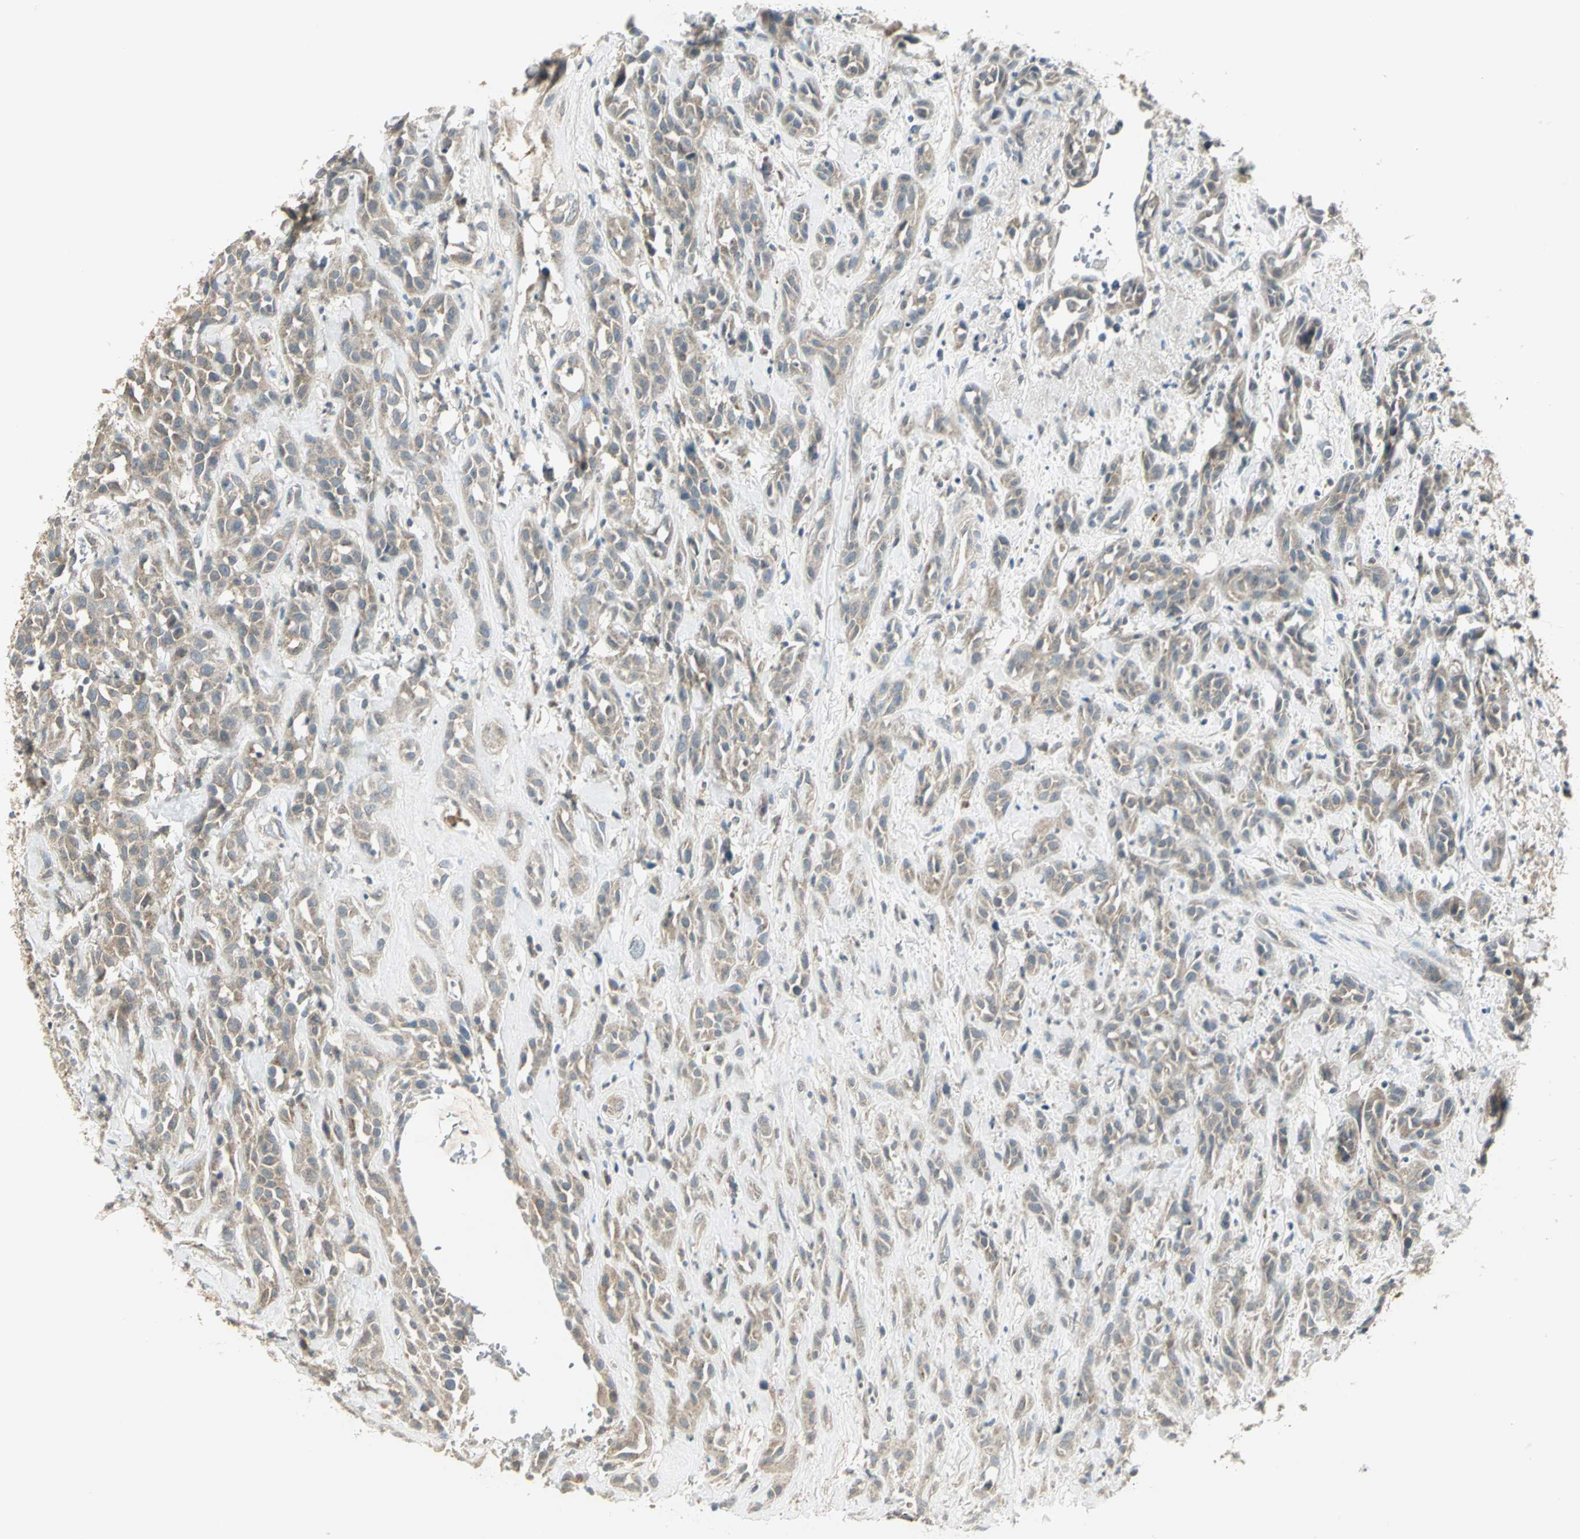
{"staining": {"intensity": "weak", "quantity": ">75%", "location": "cytoplasmic/membranous"}, "tissue": "head and neck cancer", "cell_type": "Tumor cells", "image_type": "cancer", "snomed": [{"axis": "morphology", "description": "Squamous cell carcinoma, NOS"}, {"axis": "topography", "description": "Head-Neck"}], "caption": "A low amount of weak cytoplasmic/membranous expression is identified in about >75% of tumor cells in head and neck cancer tissue.", "gene": "MAPK8IP3", "patient": {"sex": "male", "age": 62}}